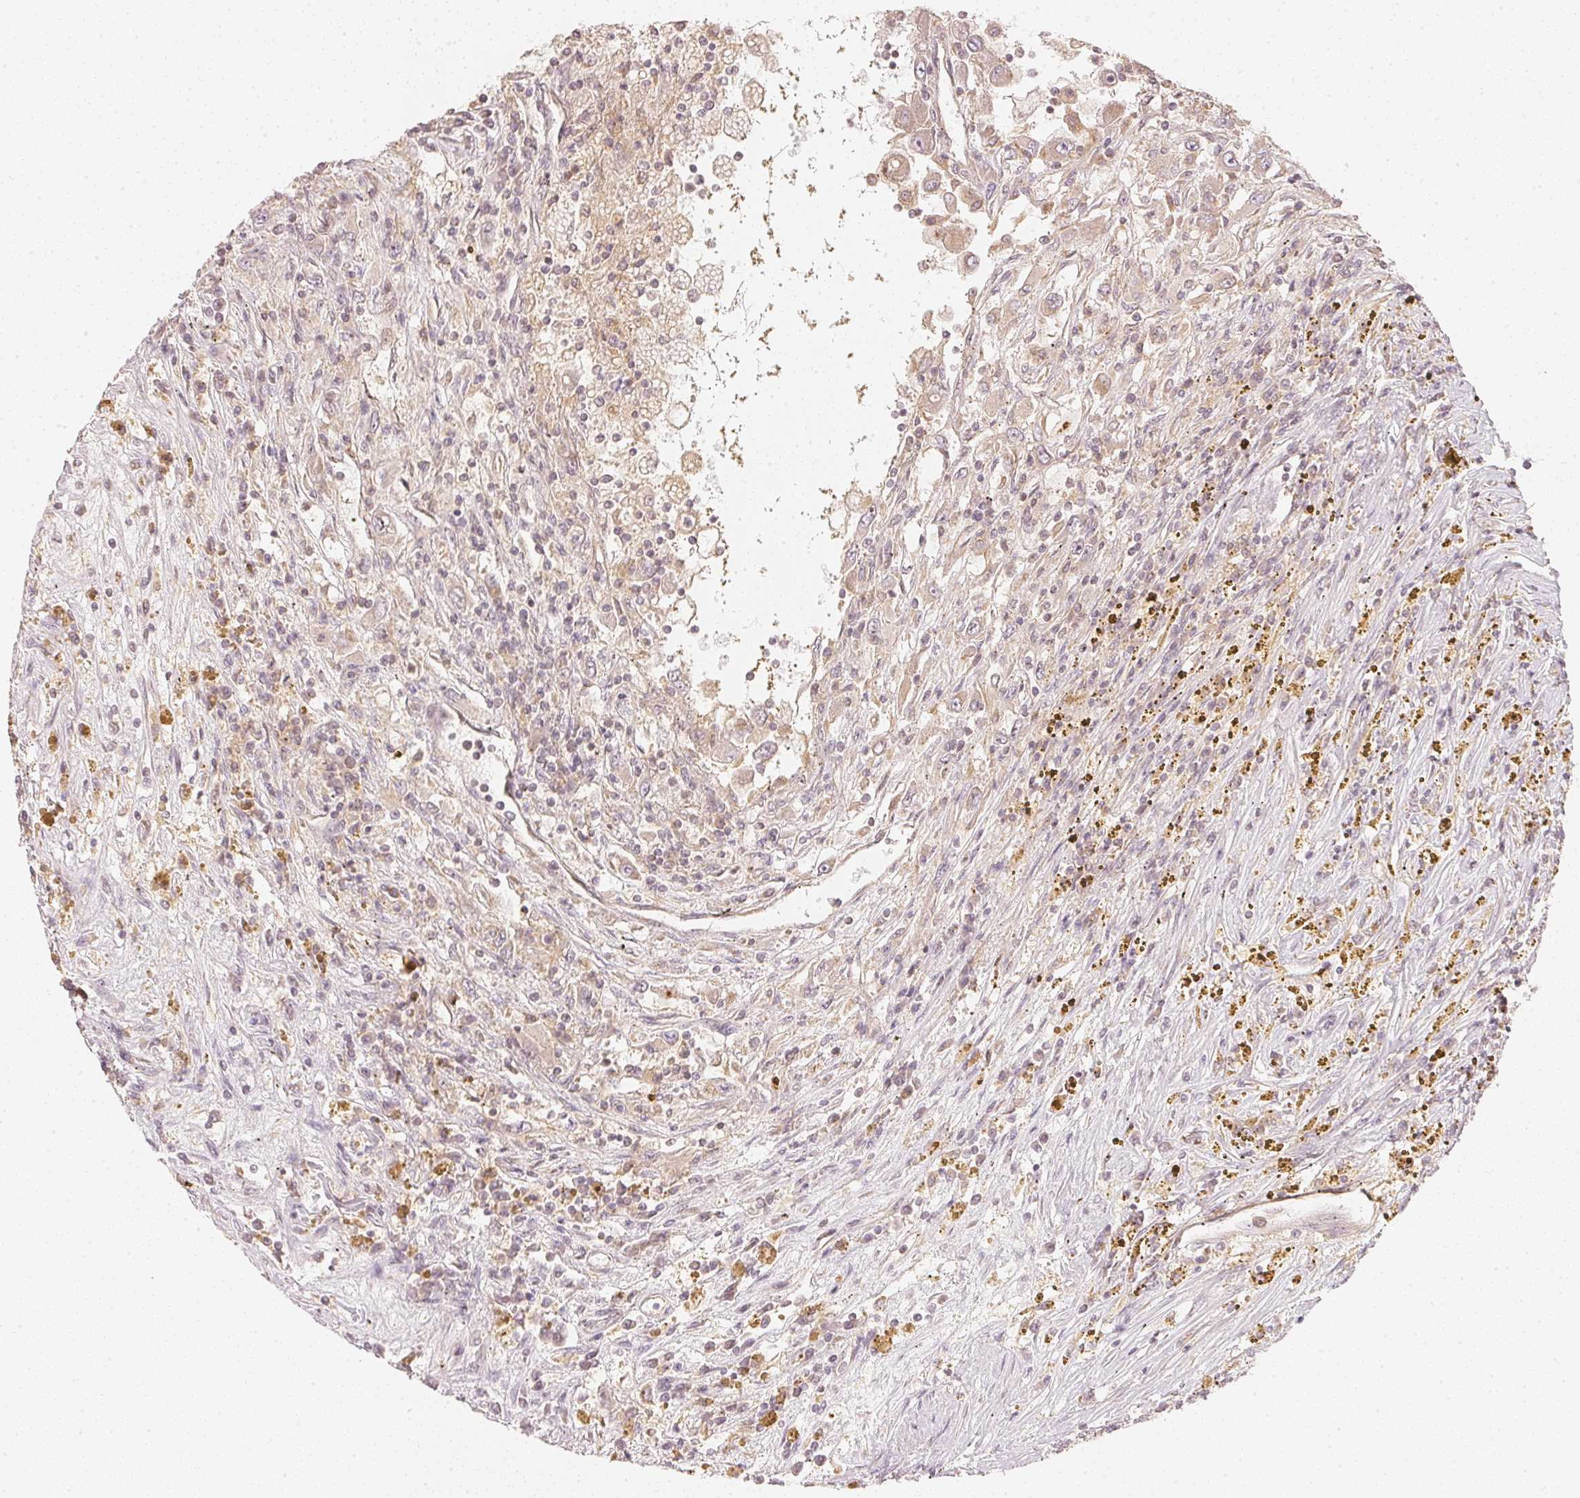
{"staining": {"intensity": "negative", "quantity": "none", "location": "none"}, "tissue": "renal cancer", "cell_type": "Tumor cells", "image_type": "cancer", "snomed": [{"axis": "morphology", "description": "Adenocarcinoma, NOS"}, {"axis": "topography", "description": "Kidney"}], "caption": "A high-resolution micrograph shows IHC staining of renal cancer, which displays no significant expression in tumor cells.", "gene": "WDR54", "patient": {"sex": "female", "age": 67}}